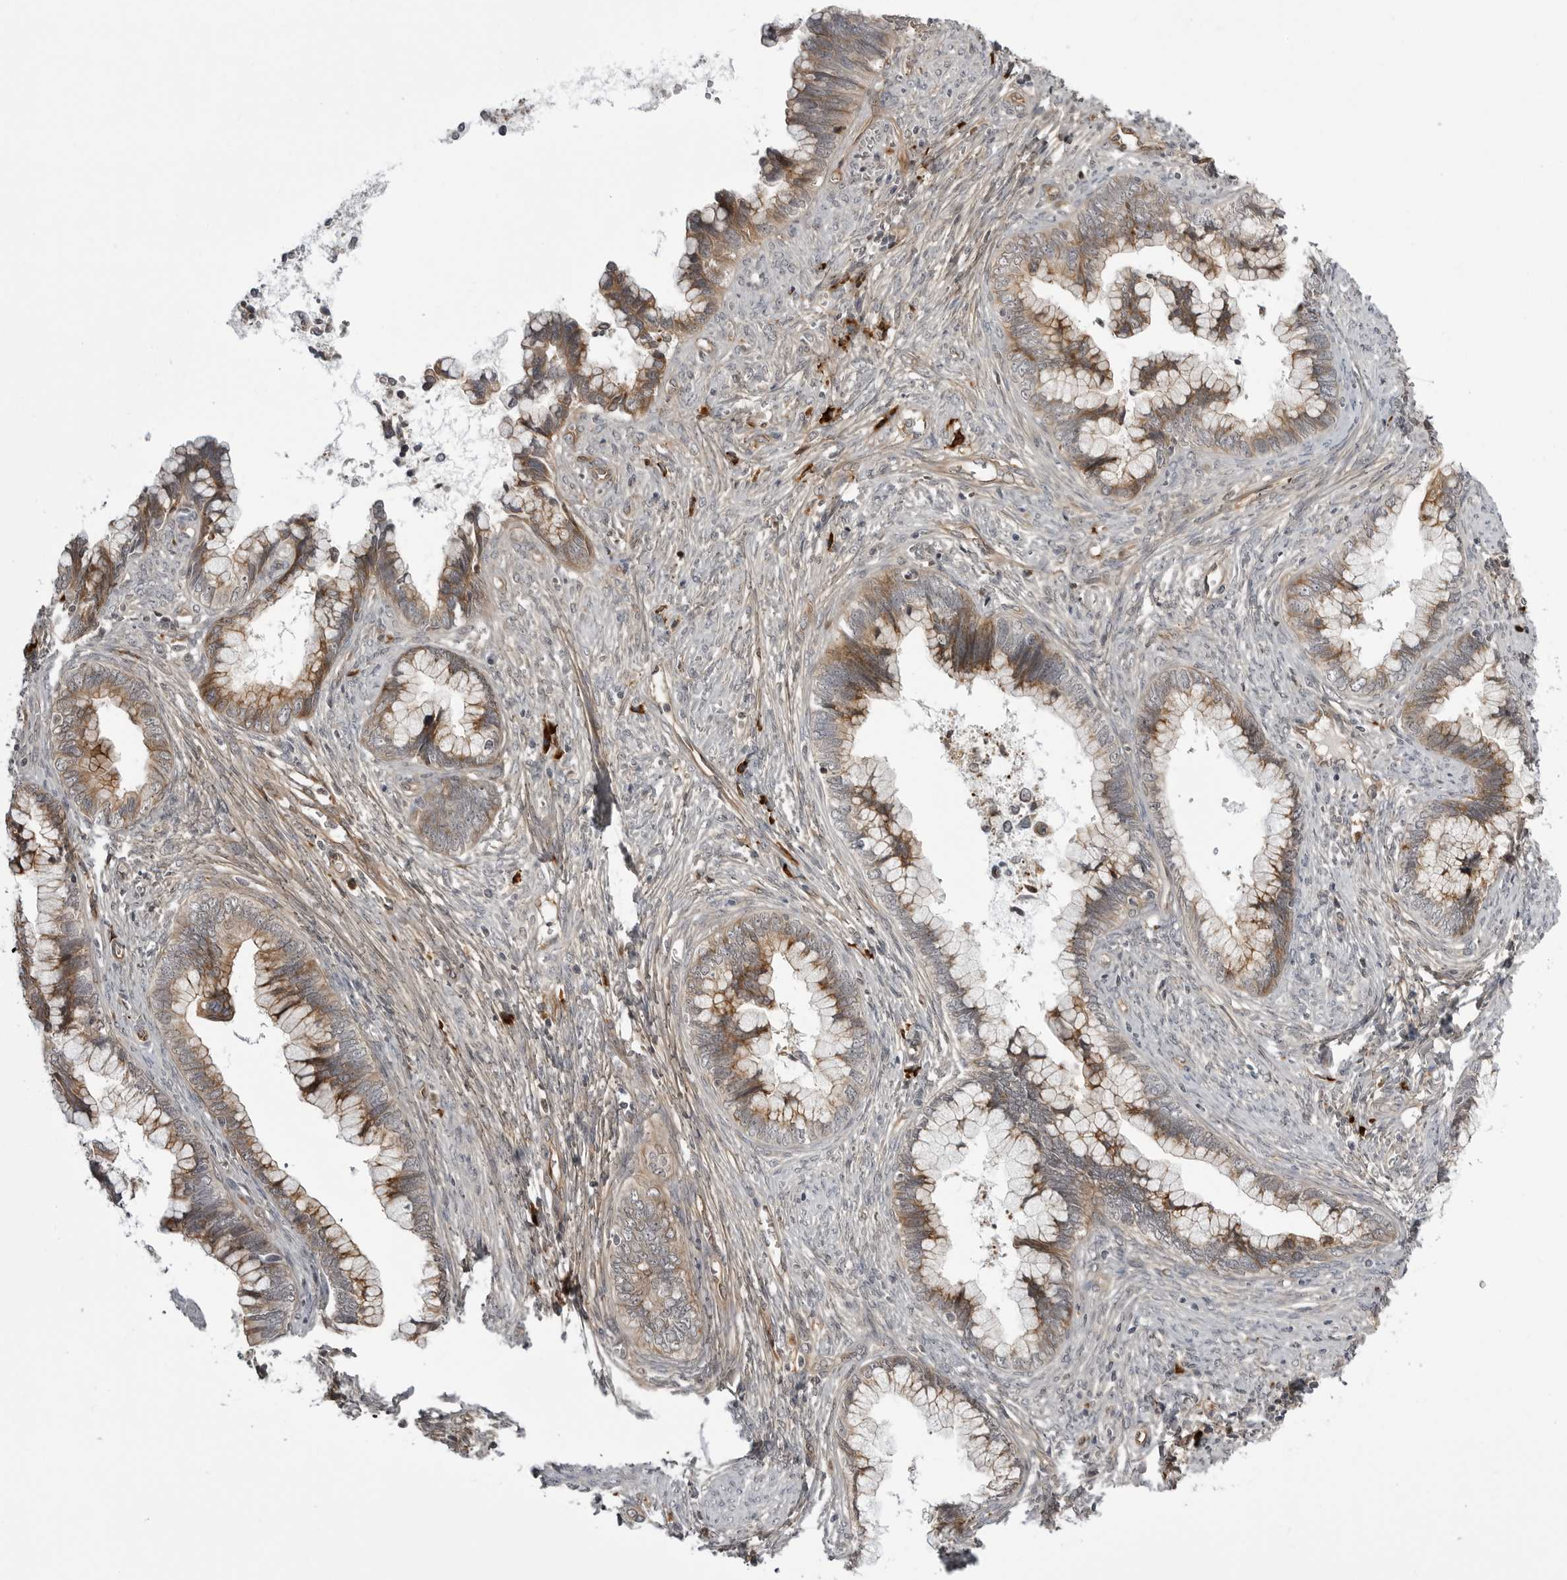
{"staining": {"intensity": "moderate", "quantity": "25%-75%", "location": "cytoplasmic/membranous"}, "tissue": "cervical cancer", "cell_type": "Tumor cells", "image_type": "cancer", "snomed": [{"axis": "morphology", "description": "Adenocarcinoma, NOS"}, {"axis": "topography", "description": "Cervix"}], "caption": "Cervical cancer stained for a protein reveals moderate cytoplasmic/membranous positivity in tumor cells.", "gene": "ARL5A", "patient": {"sex": "female", "age": 44}}